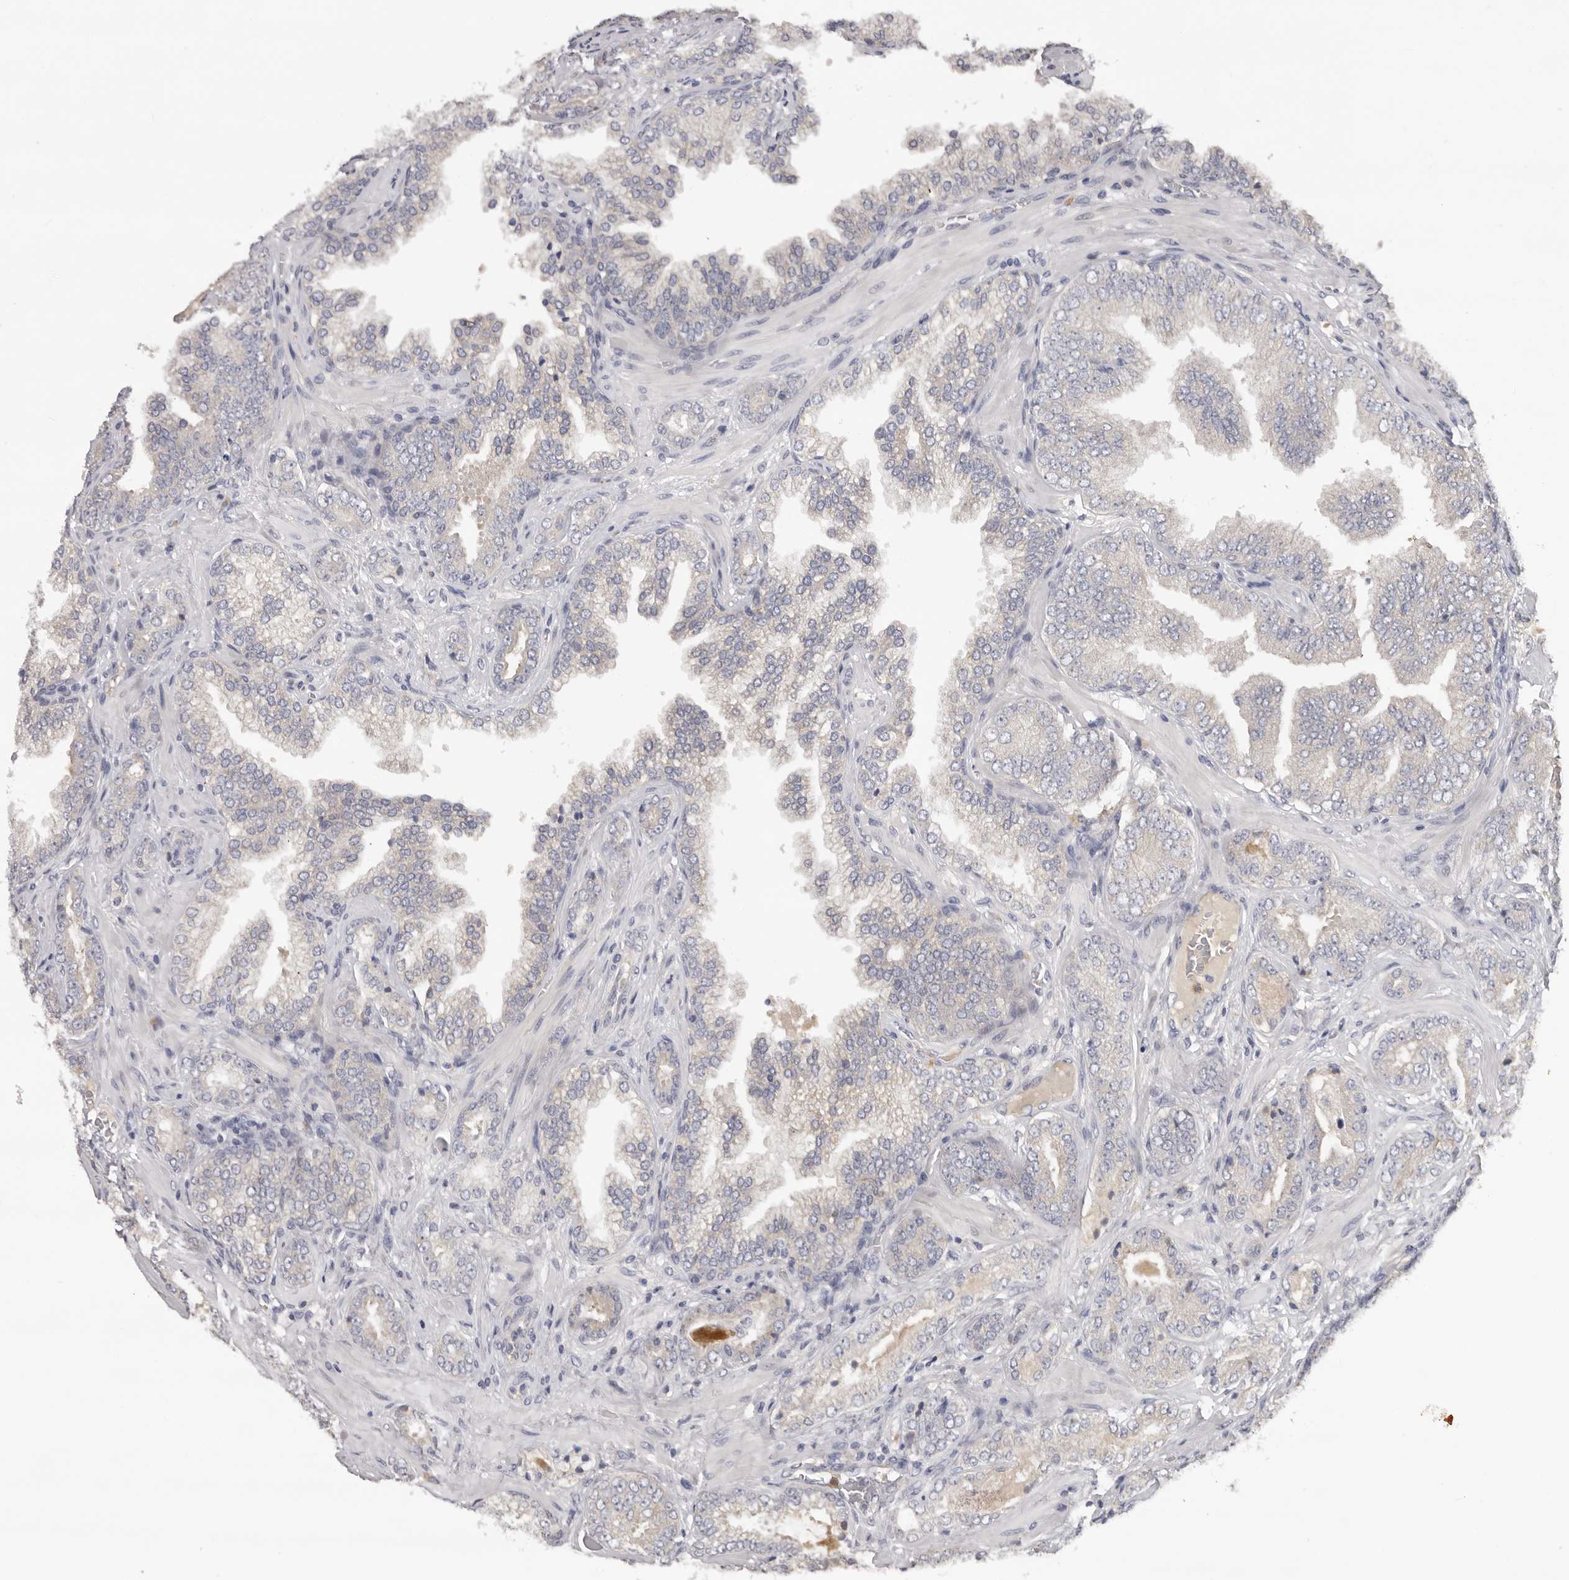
{"staining": {"intensity": "negative", "quantity": "none", "location": "none"}, "tissue": "prostate cancer", "cell_type": "Tumor cells", "image_type": "cancer", "snomed": [{"axis": "morphology", "description": "Adenocarcinoma, High grade"}, {"axis": "topography", "description": "Prostate"}], "caption": "This is a photomicrograph of immunohistochemistry staining of prostate cancer, which shows no expression in tumor cells.", "gene": "KIF2B", "patient": {"sex": "male", "age": 58}}